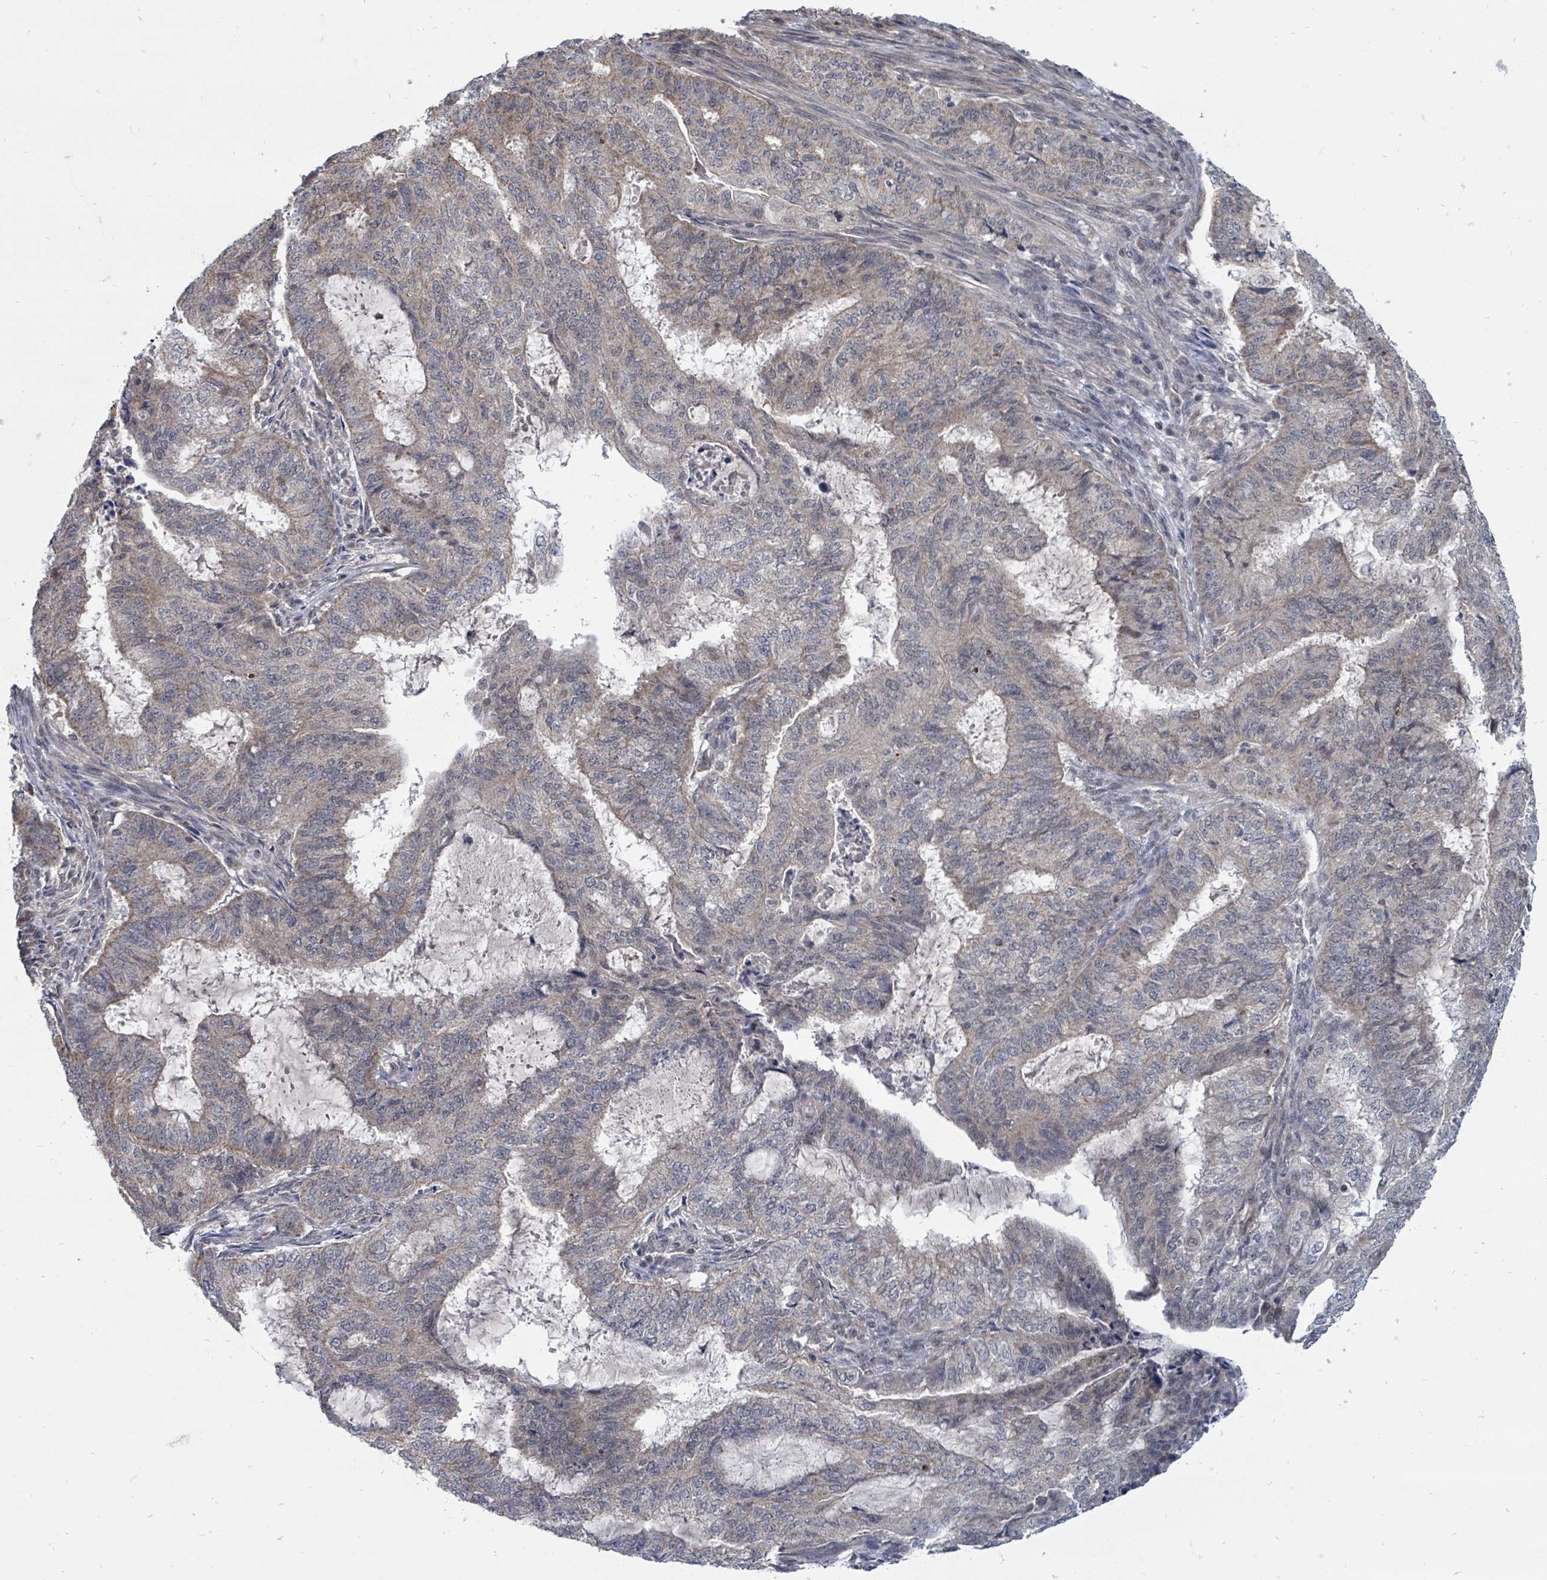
{"staining": {"intensity": "weak", "quantity": "<25%", "location": "cytoplasmic/membranous"}, "tissue": "endometrial cancer", "cell_type": "Tumor cells", "image_type": "cancer", "snomed": [{"axis": "morphology", "description": "Adenocarcinoma, NOS"}, {"axis": "topography", "description": "Endometrium"}], "caption": "The image displays no staining of tumor cells in endometrial cancer (adenocarcinoma).", "gene": "MAGOHB", "patient": {"sex": "female", "age": 51}}